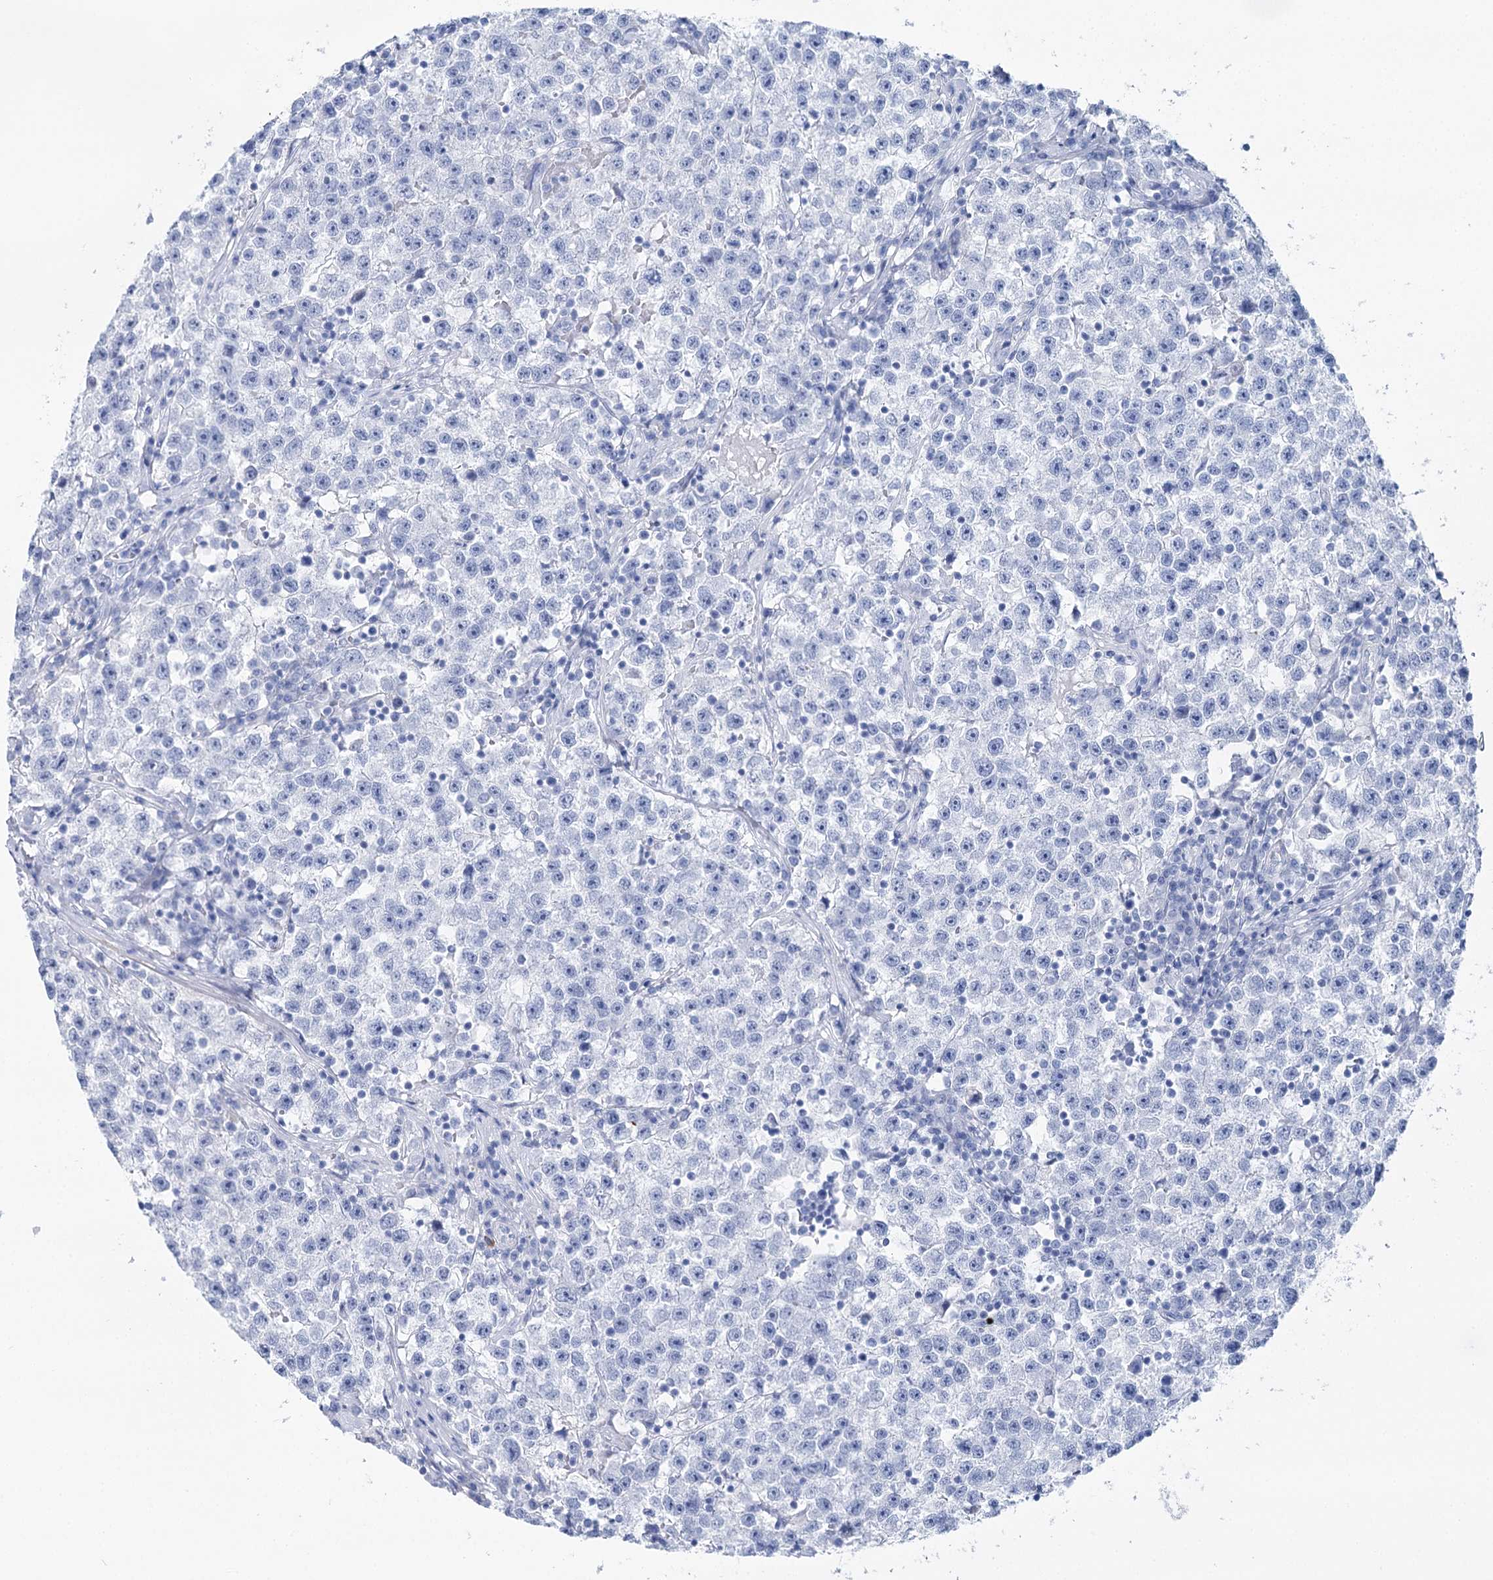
{"staining": {"intensity": "negative", "quantity": "none", "location": "none"}, "tissue": "testis cancer", "cell_type": "Tumor cells", "image_type": "cancer", "snomed": [{"axis": "morphology", "description": "Seminoma, NOS"}, {"axis": "topography", "description": "Testis"}], "caption": "High magnification brightfield microscopy of testis seminoma stained with DAB (brown) and counterstained with hematoxylin (blue): tumor cells show no significant expression.", "gene": "CSN3", "patient": {"sex": "male", "age": 22}}